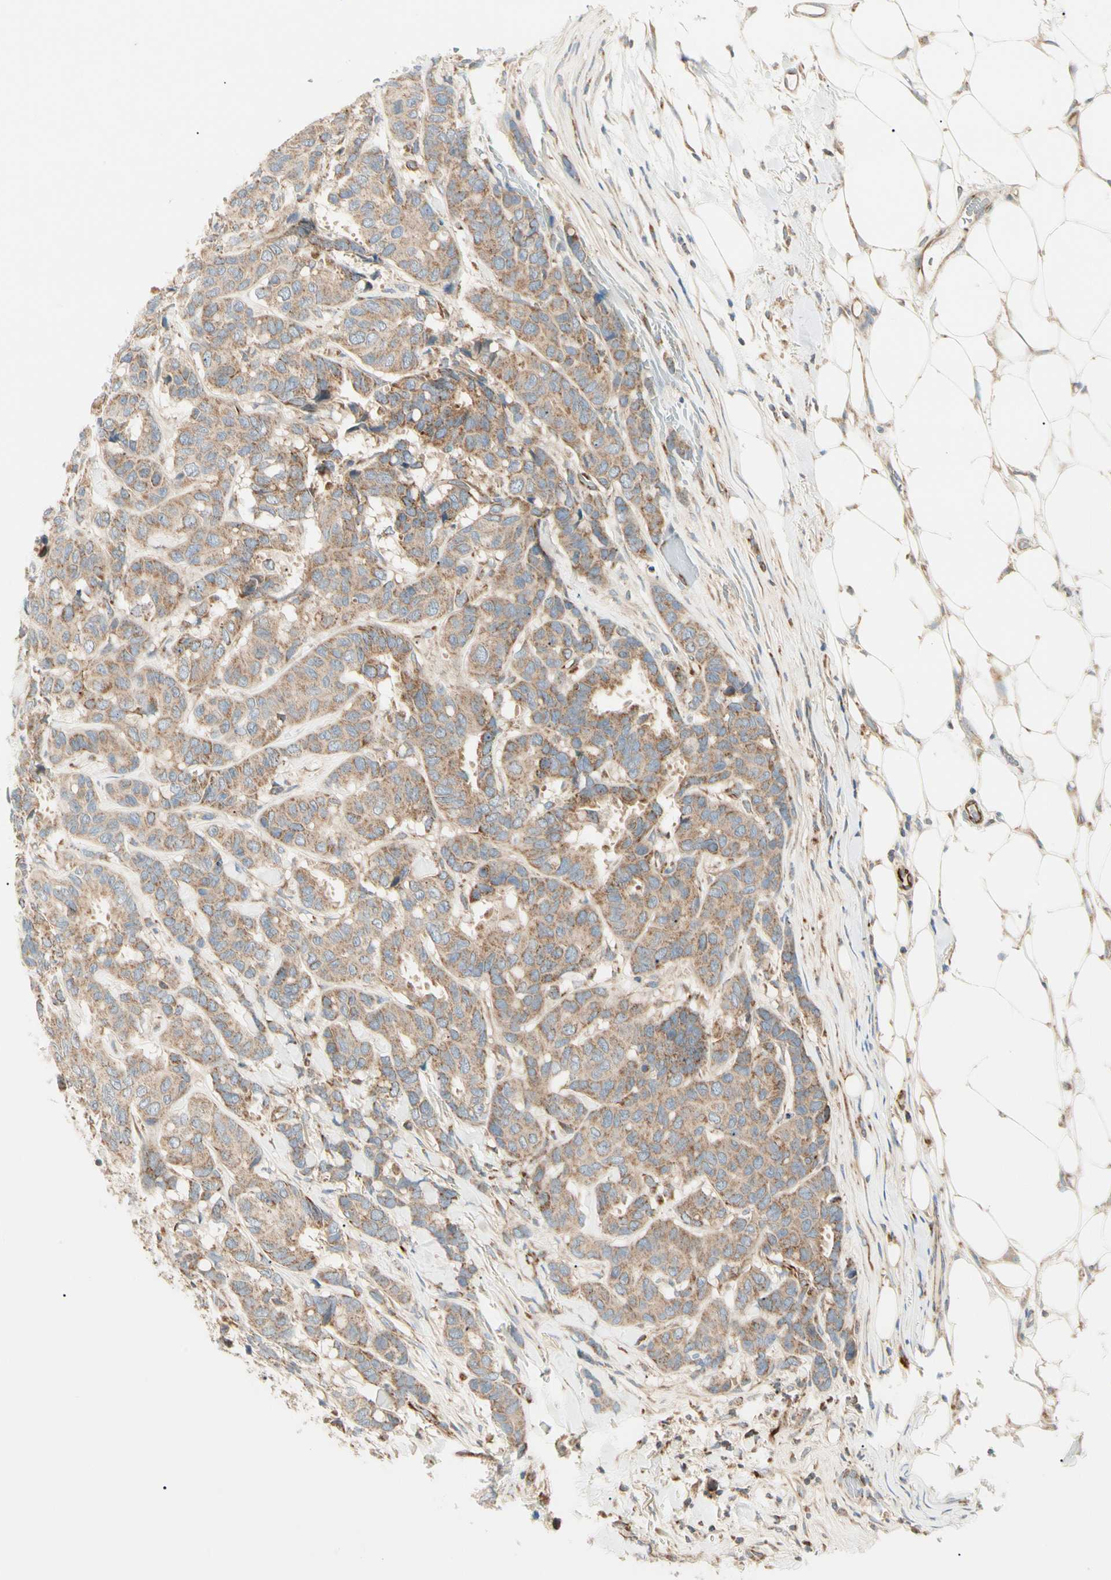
{"staining": {"intensity": "moderate", "quantity": ">75%", "location": "cytoplasmic/membranous"}, "tissue": "breast cancer", "cell_type": "Tumor cells", "image_type": "cancer", "snomed": [{"axis": "morphology", "description": "Duct carcinoma"}, {"axis": "topography", "description": "Breast"}], "caption": "An image of infiltrating ductal carcinoma (breast) stained for a protein reveals moderate cytoplasmic/membranous brown staining in tumor cells.", "gene": "TBC1D10A", "patient": {"sex": "female", "age": 87}}